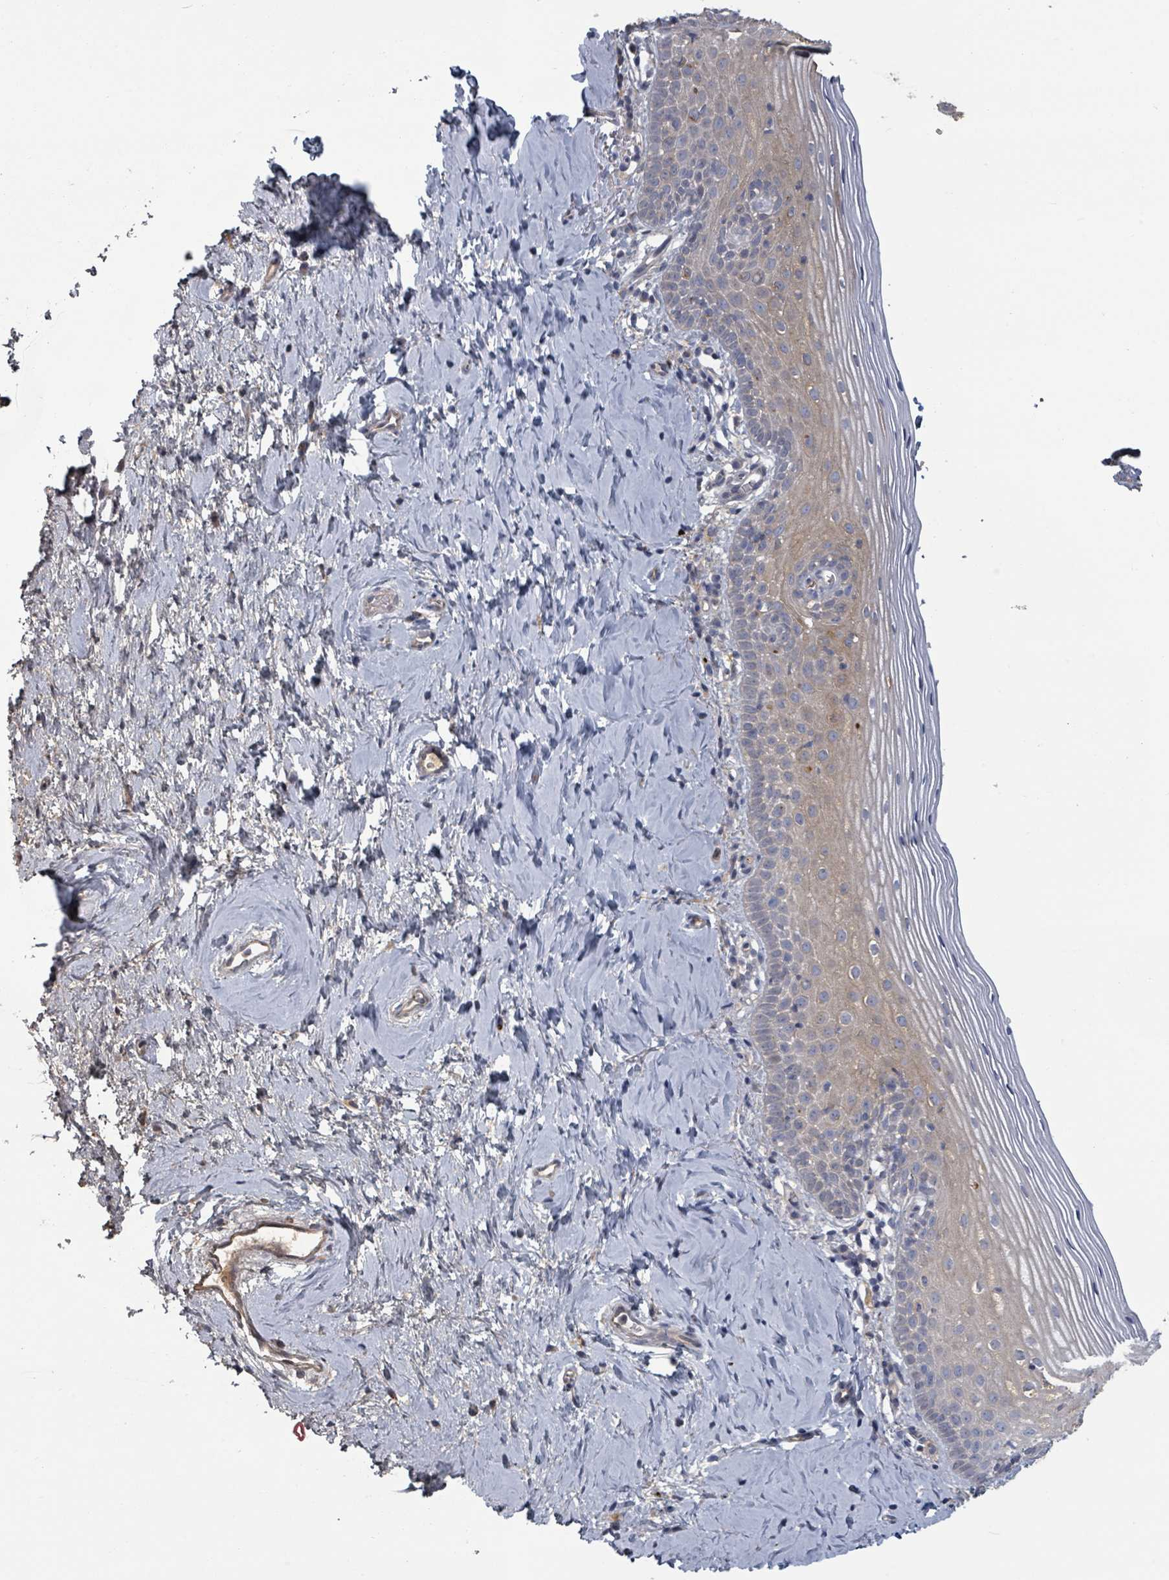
{"staining": {"intensity": "weak", "quantity": "25%-75%", "location": "nuclear"}, "tissue": "cervix", "cell_type": "Glandular cells", "image_type": "normal", "snomed": [{"axis": "morphology", "description": "Normal tissue, NOS"}, {"axis": "topography", "description": "Cervix"}], "caption": "A brown stain highlights weak nuclear positivity of a protein in glandular cells of normal cervix. (DAB (3,3'-diaminobenzidine) IHC with brightfield microscopy, high magnification).", "gene": "GABBR1", "patient": {"sex": "female", "age": 44}}